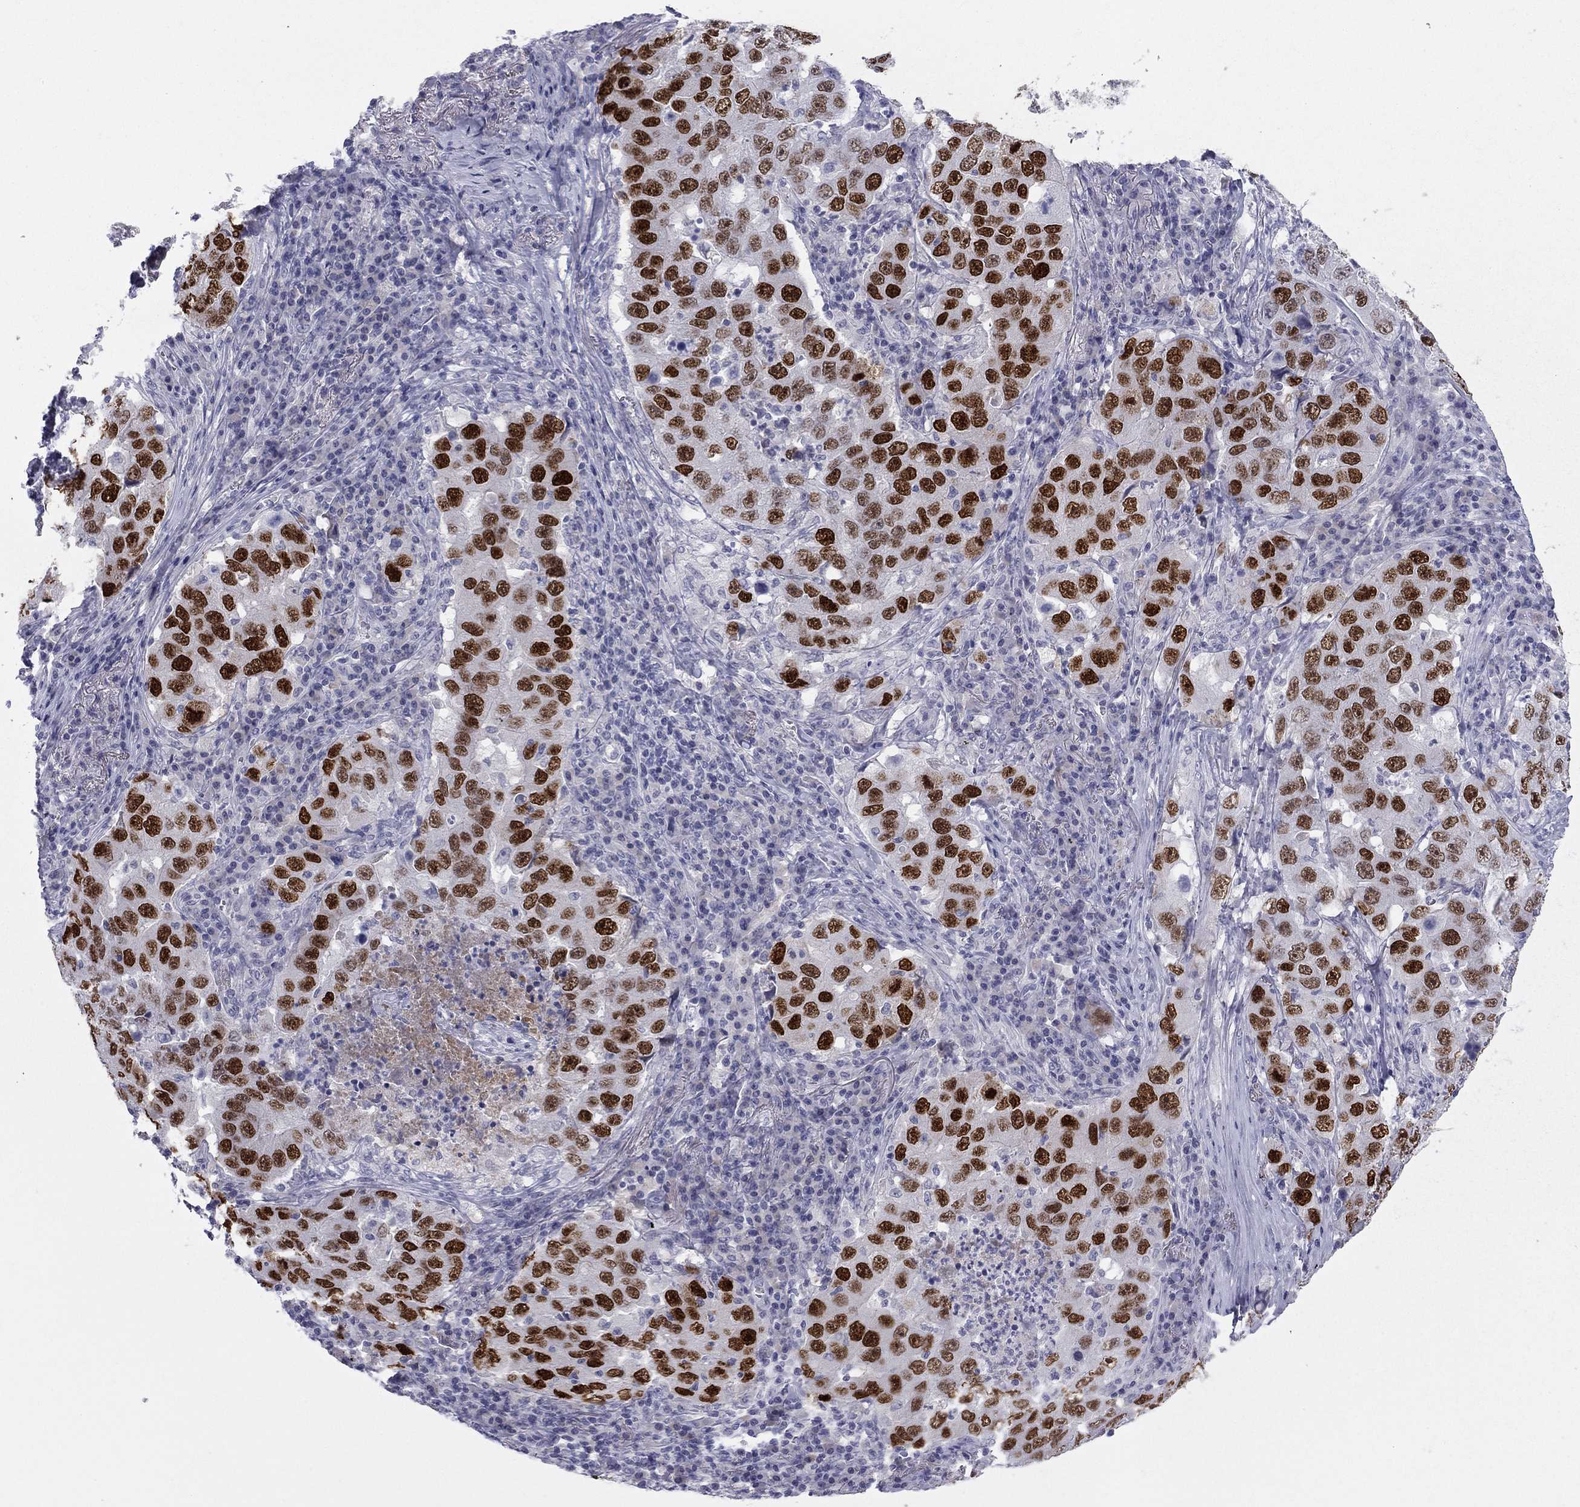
{"staining": {"intensity": "strong", "quantity": ">75%", "location": "nuclear"}, "tissue": "lung cancer", "cell_type": "Tumor cells", "image_type": "cancer", "snomed": [{"axis": "morphology", "description": "Adenocarcinoma, NOS"}, {"axis": "topography", "description": "Lung"}], "caption": "Protein expression analysis of human lung cancer reveals strong nuclear expression in approximately >75% of tumor cells.", "gene": "TFAP2B", "patient": {"sex": "male", "age": 73}}